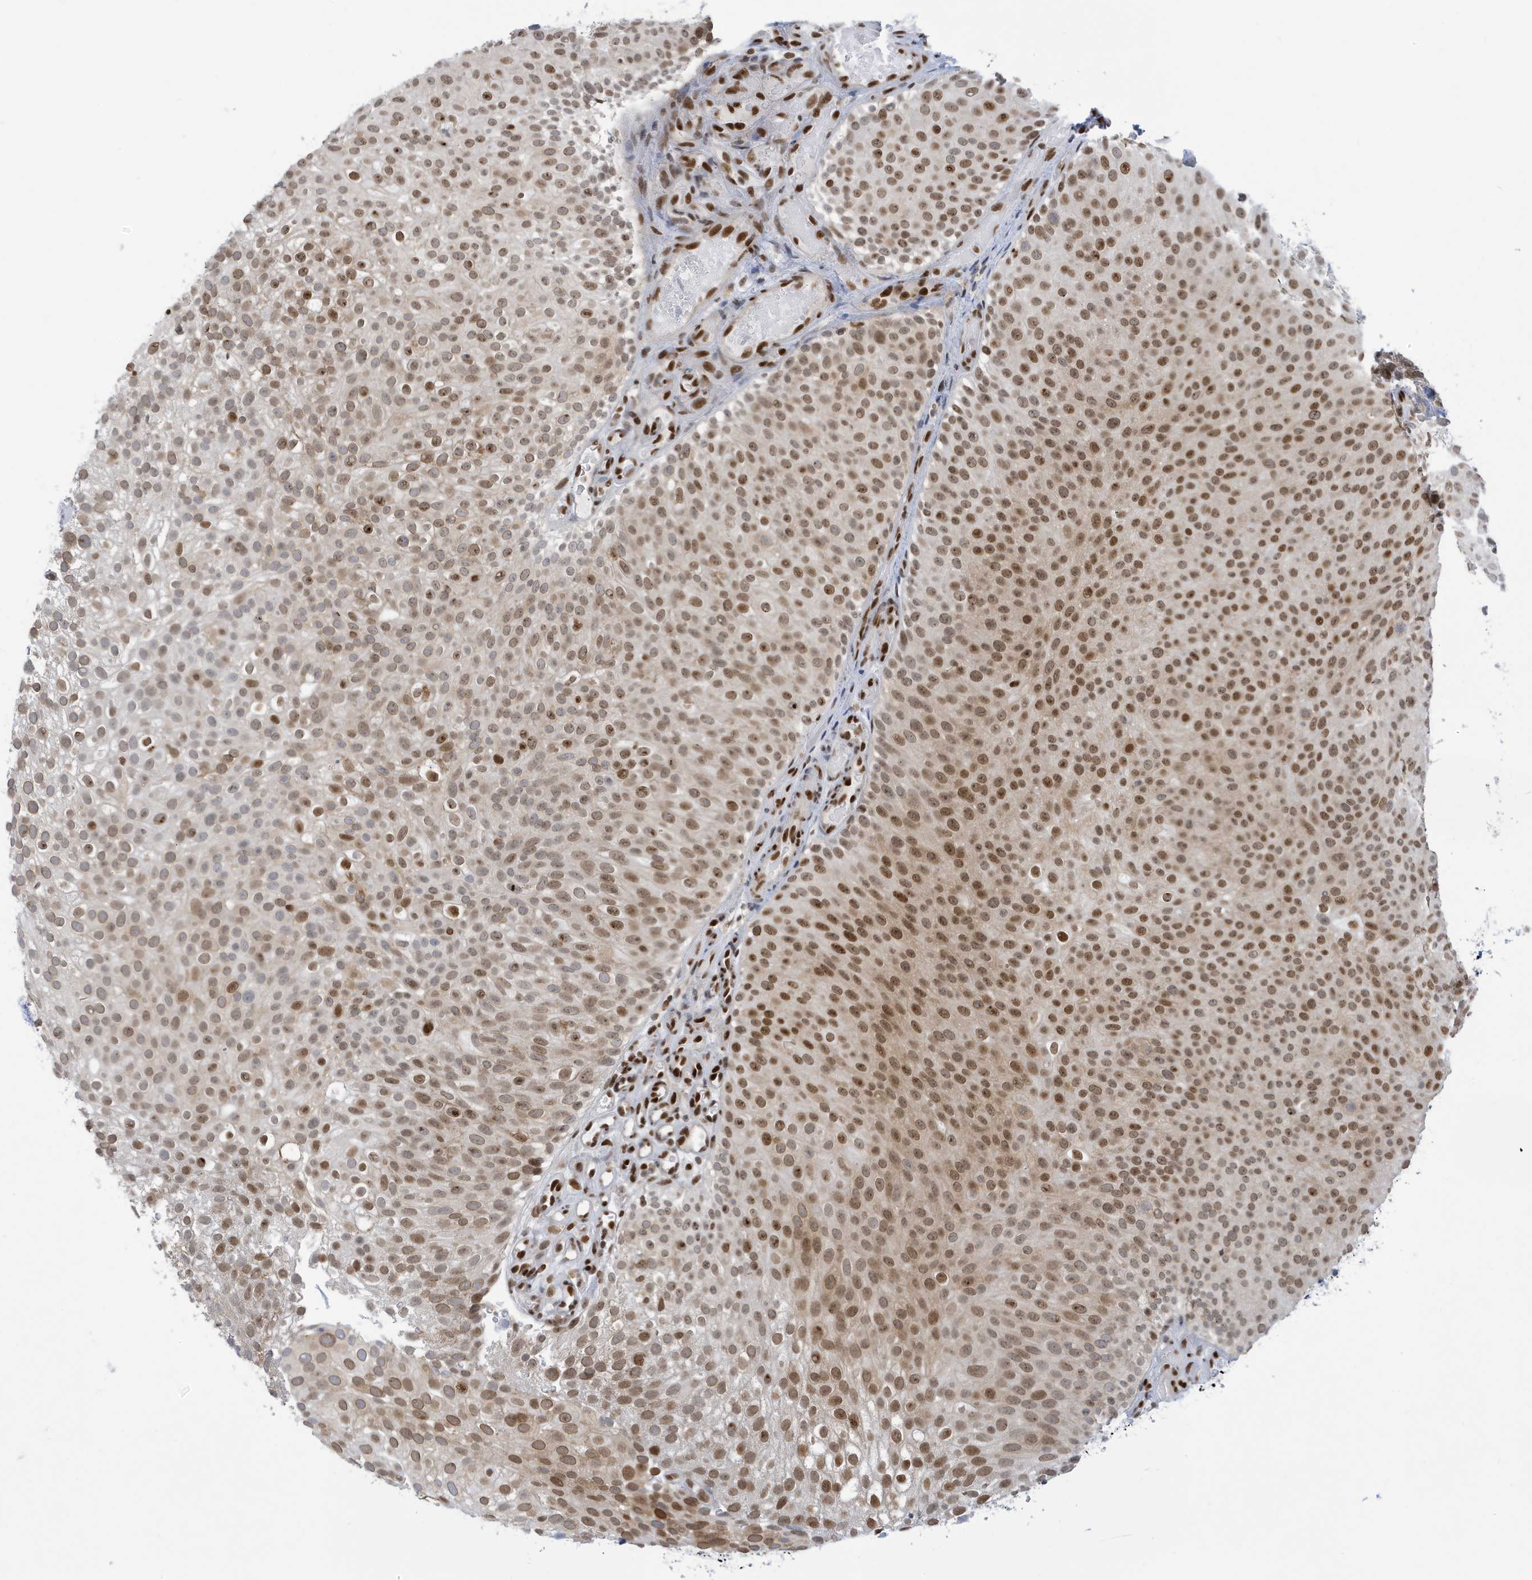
{"staining": {"intensity": "moderate", "quantity": ">75%", "location": "nuclear"}, "tissue": "urothelial cancer", "cell_type": "Tumor cells", "image_type": "cancer", "snomed": [{"axis": "morphology", "description": "Urothelial carcinoma, Low grade"}, {"axis": "topography", "description": "Urinary bladder"}], "caption": "There is medium levels of moderate nuclear staining in tumor cells of low-grade urothelial carcinoma, as demonstrated by immunohistochemical staining (brown color).", "gene": "PCYT1A", "patient": {"sex": "male", "age": 78}}